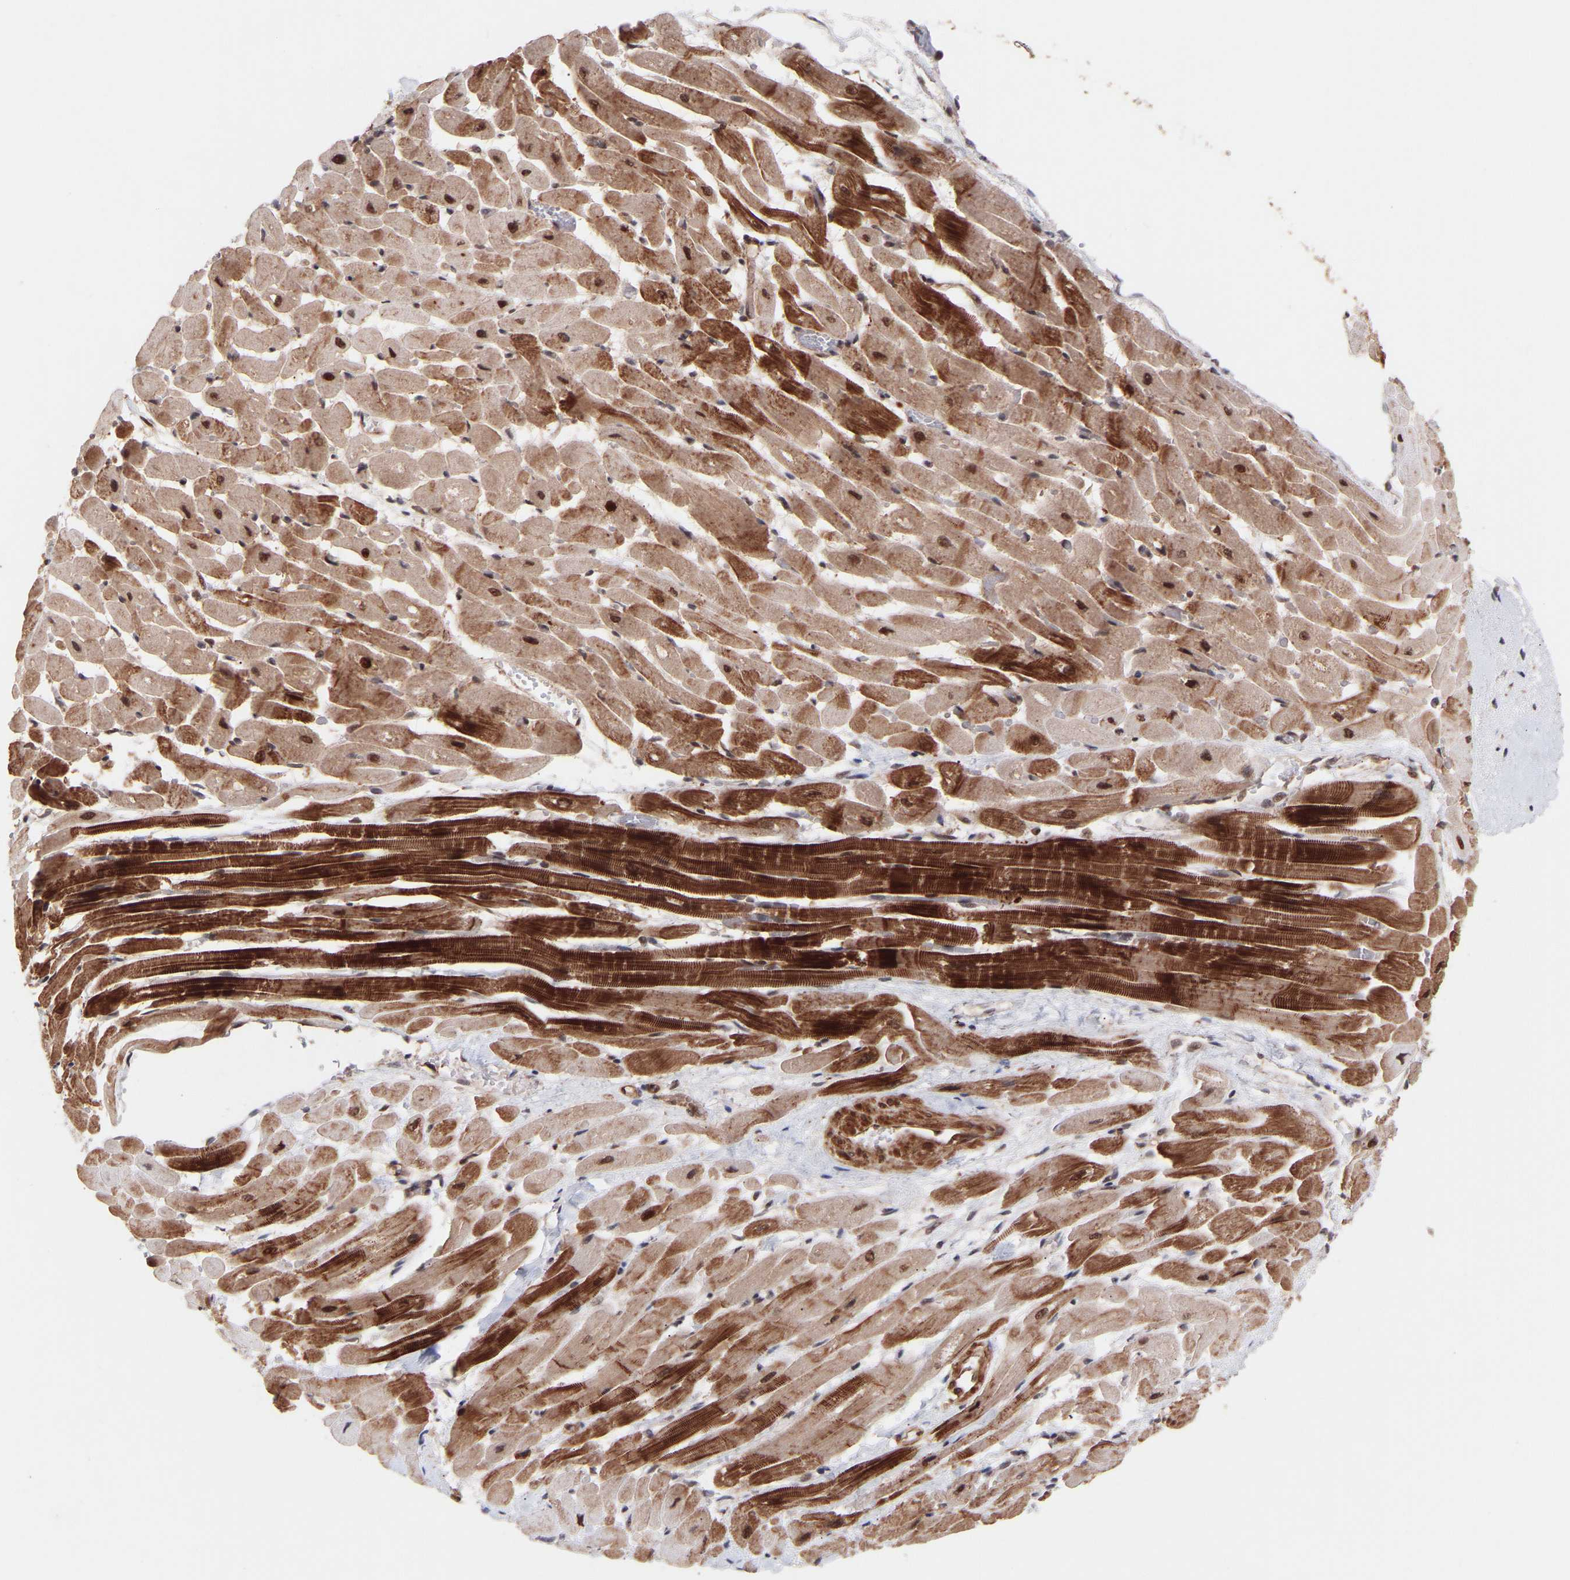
{"staining": {"intensity": "strong", "quantity": ">75%", "location": "cytoplasmic/membranous"}, "tissue": "heart muscle", "cell_type": "Cardiomyocytes", "image_type": "normal", "snomed": [{"axis": "morphology", "description": "Normal tissue, NOS"}, {"axis": "topography", "description": "Heart"}], "caption": "Protein staining of unremarkable heart muscle exhibits strong cytoplasmic/membranous positivity in approximately >75% of cardiomyocytes.", "gene": "PDLIM5", "patient": {"sex": "male", "age": 45}}